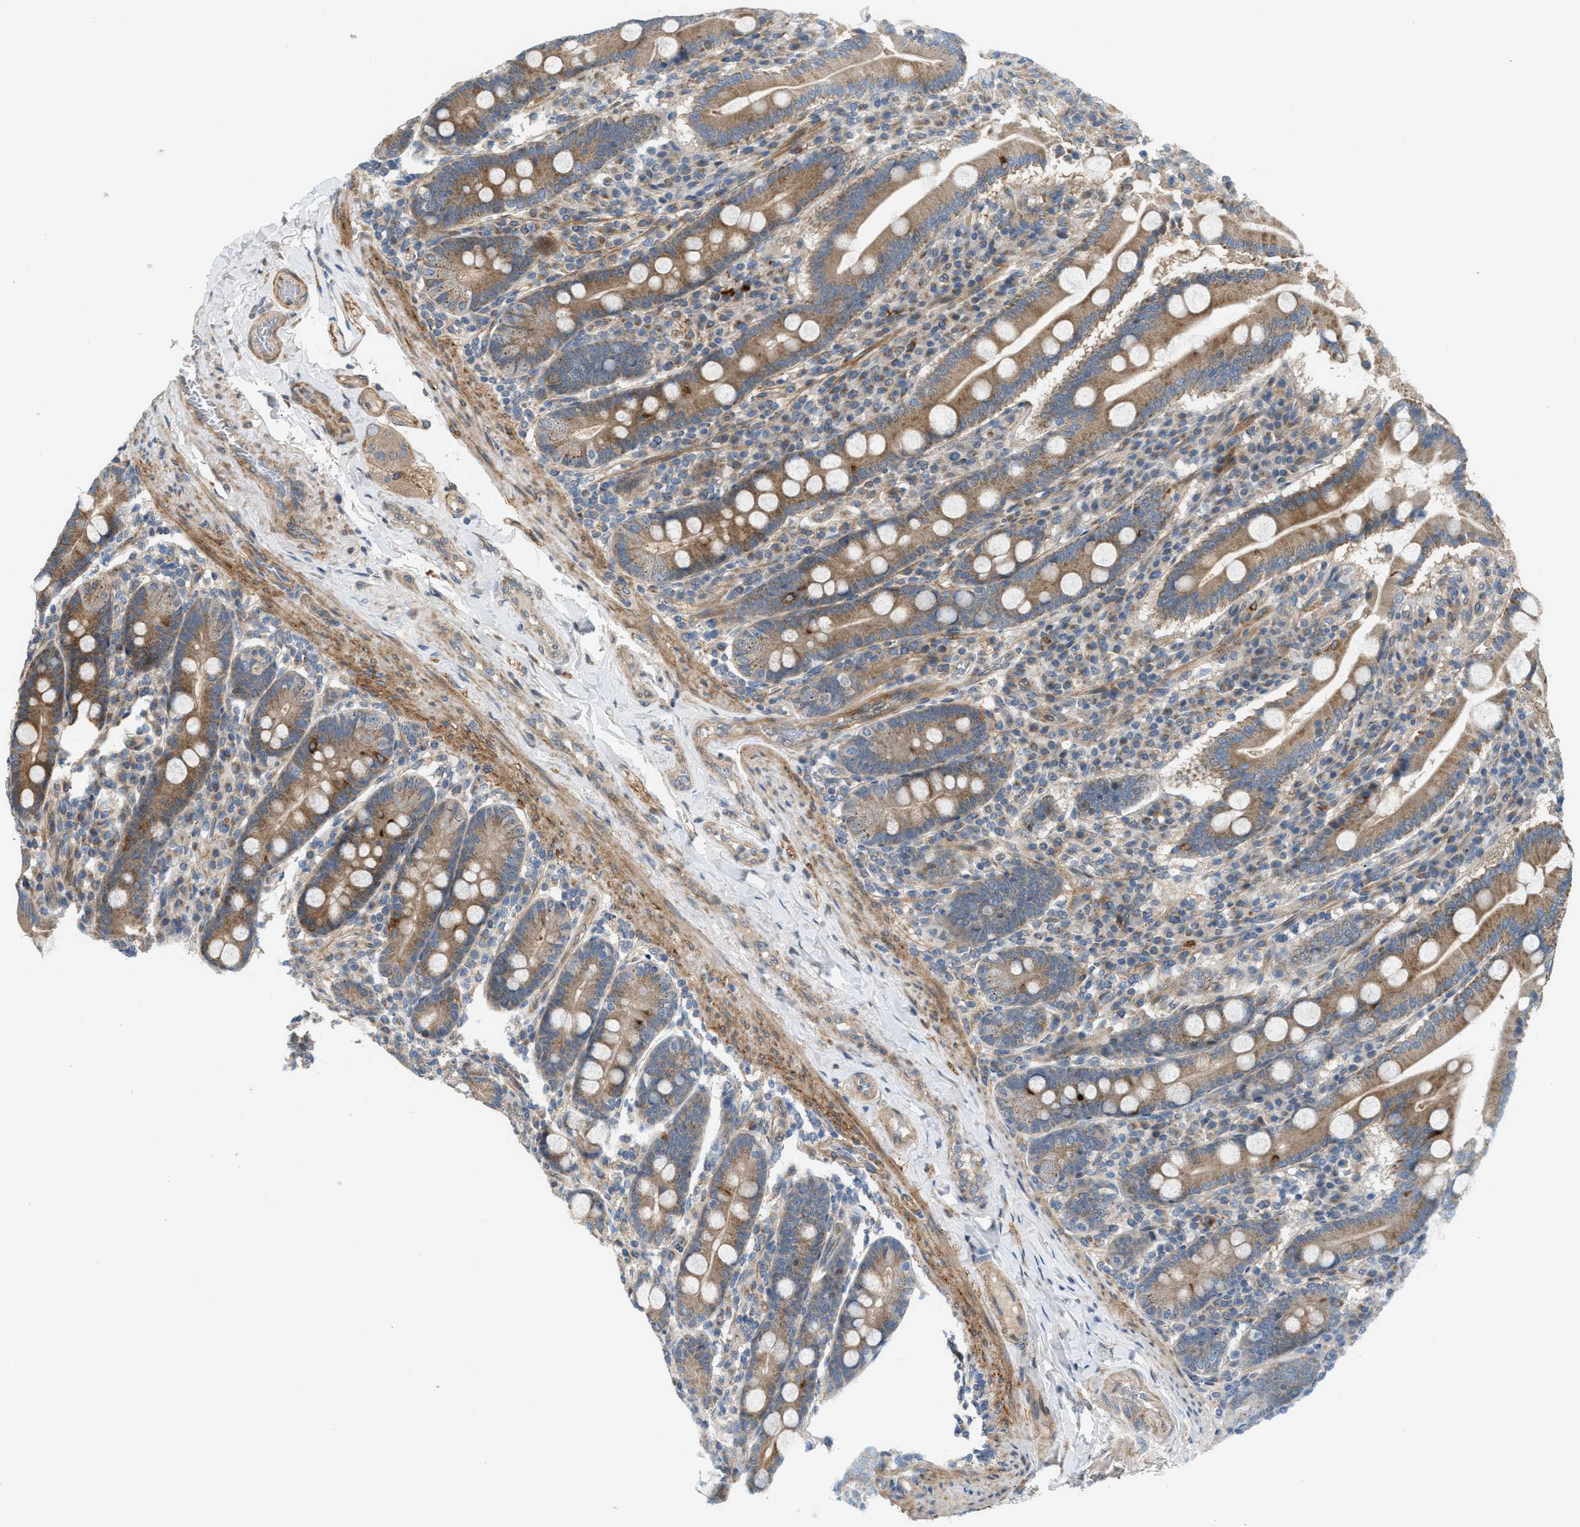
{"staining": {"intensity": "moderate", "quantity": ">75%", "location": "cytoplasmic/membranous"}, "tissue": "duodenum", "cell_type": "Glandular cells", "image_type": "normal", "snomed": [{"axis": "morphology", "description": "Normal tissue, NOS"}, {"axis": "topography", "description": "Duodenum"}], "caption": "This image shows immunohistochemistry staining of normal duodenum, with medium moderate cytoplasmic/membranous expression in approximately >75% of glandular cells.", "gene": "CYB5D1", "patient": {"sex": "male", "age": 50}}